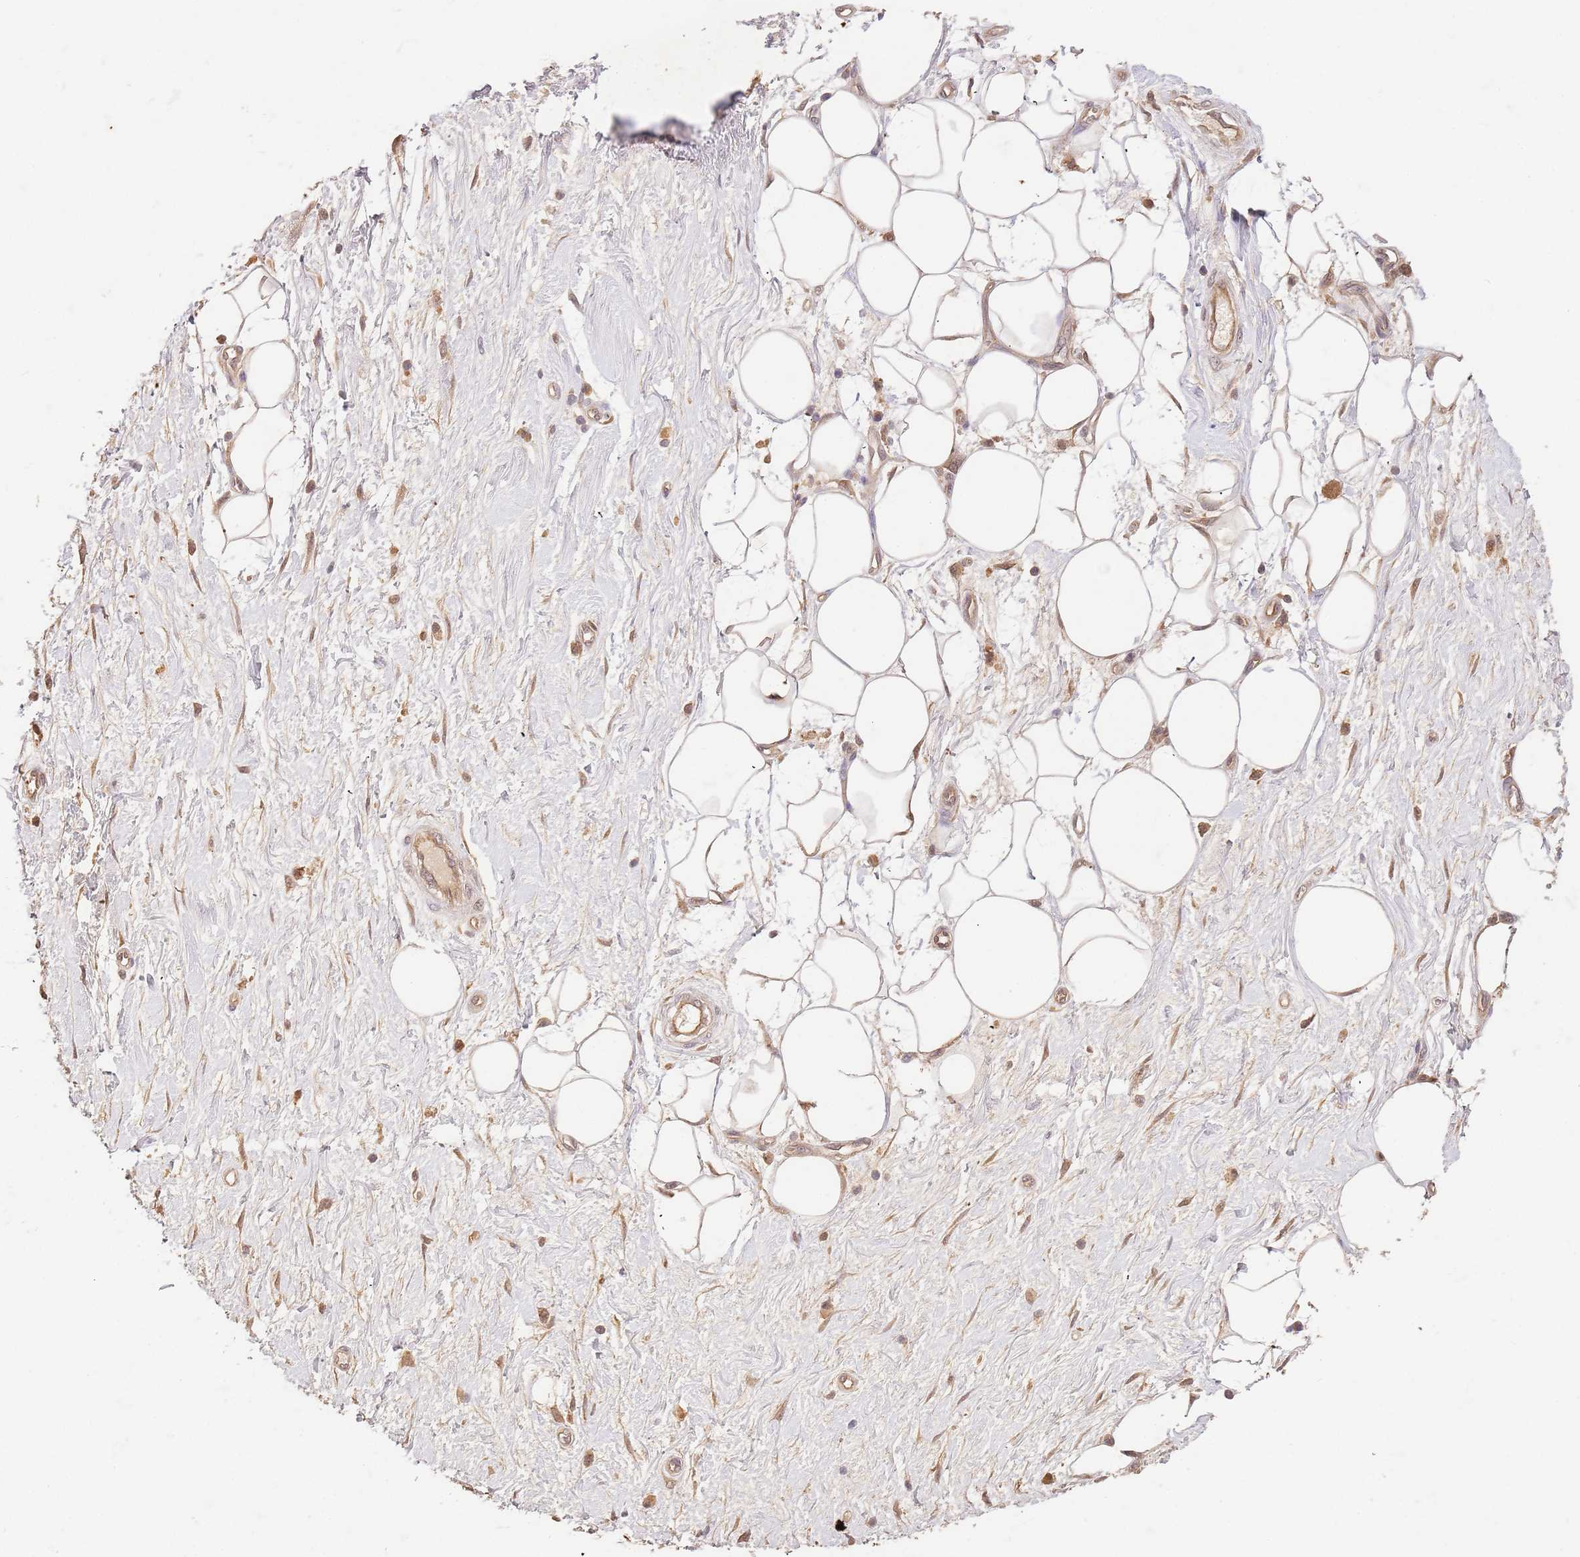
{"staining": {"intensity": "moderate", "quantity": "25%-75%", "location": "cytoplasmic/membranous"}, "tissue": "adipose tissue", "cell_type": "Adipocytes", "image_type": "normal", "snomed": [{"axis": "morphology", "description": "Normal tissue, NOS"}, {"axis": "morphology", "description": "Adenocarcinoma, NOS"}, {"axis": "topography", "description": "Pancreas"}, {"axis": "topography", "description": "Peripheral nerve tissue"}], "caption": "About 25%-75% of adipocytes in unremarkable human adipose tissue show moderate cytoplasmic/membranous protein positivity as visualized by brown immunohistochemical staining.", "gene": "UBE3A", "patient": {"sex": "male", "age": 59}}